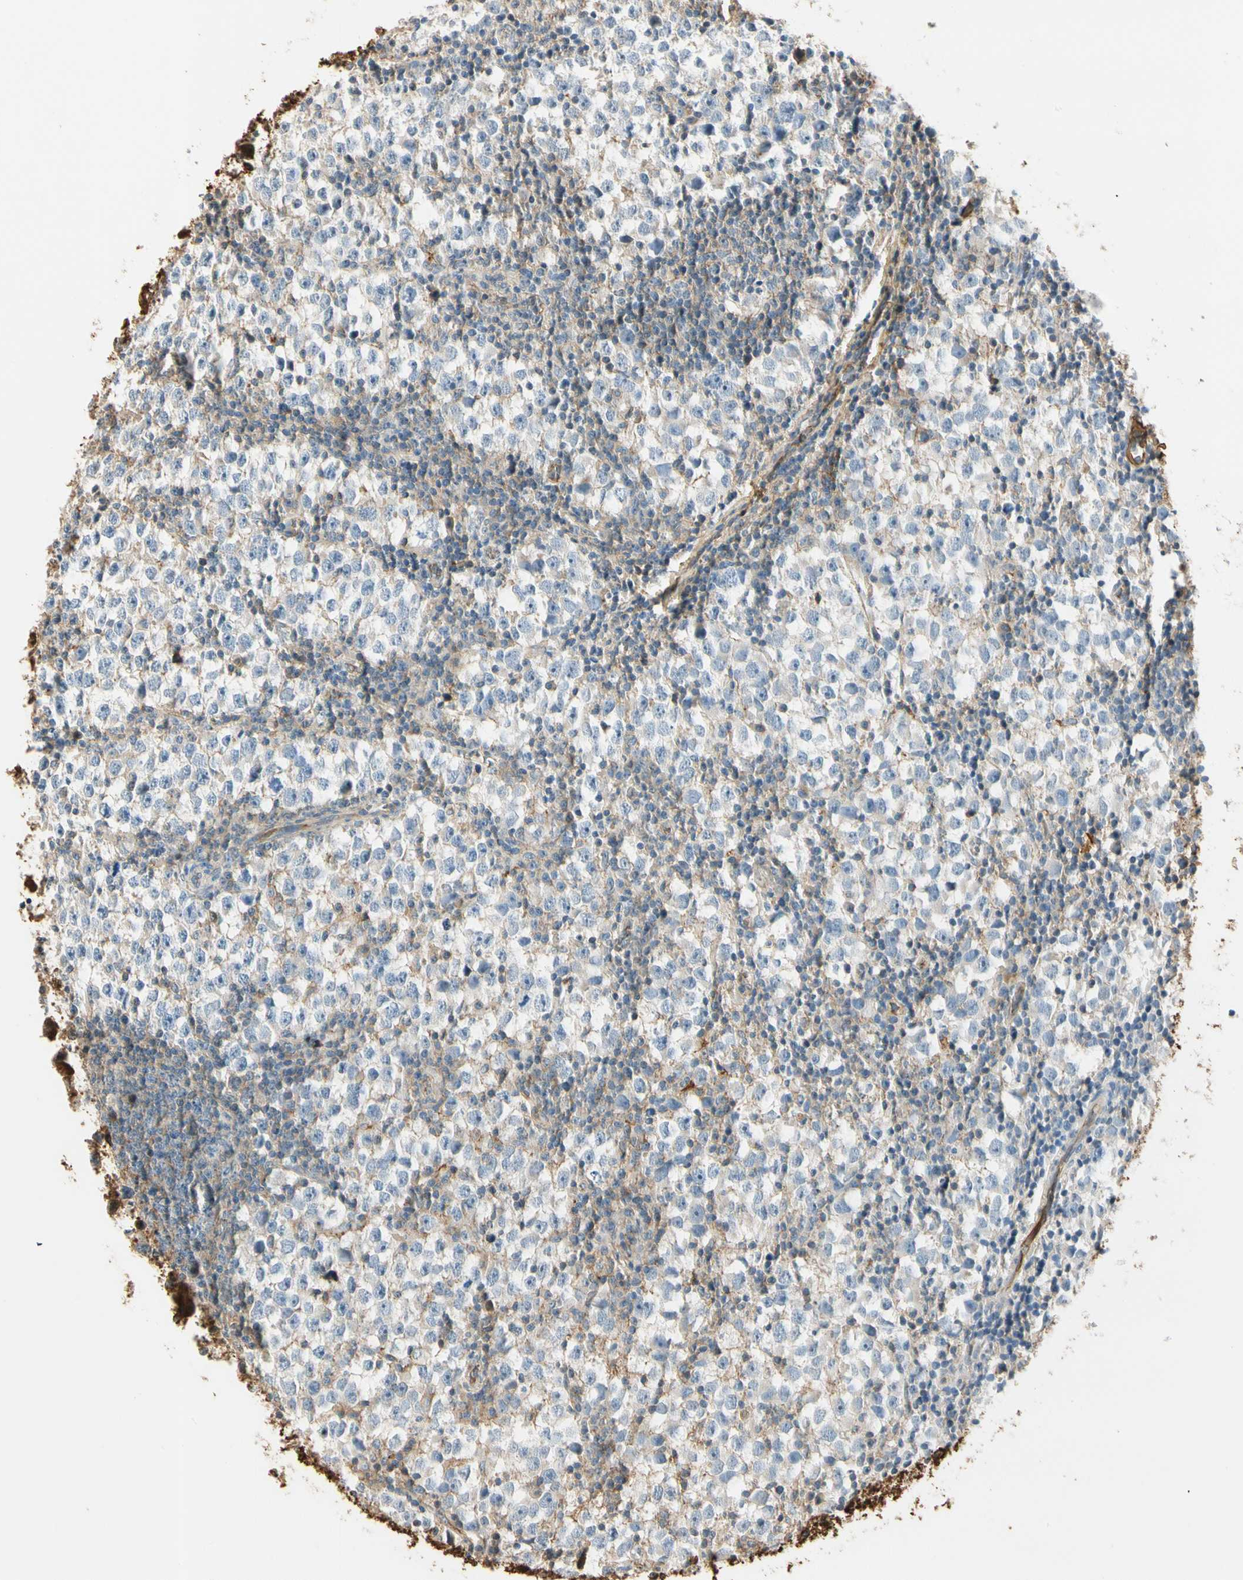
{"staining": {"intensity": "weak", "quantity": "25%-75%", "location": "cytoplasmic/membranous"}, "tissue": "testis cancer", "cell_type": "Tumor cells", "image_type": "cancer", "snomed": [{"axis": "morphology", "description": "Seminoma, NOS"}, {"axis": "topography", "description": "Testis"}], "caption": "Immunohistochemical staining of human testis cancer (seminoma) shows low levels of weak cytoplasmic/membranous protein staining in about 25%-75% of tumor cells.", "gene": "LAMB3", "patient": {"sex": "male", "age": 65}}